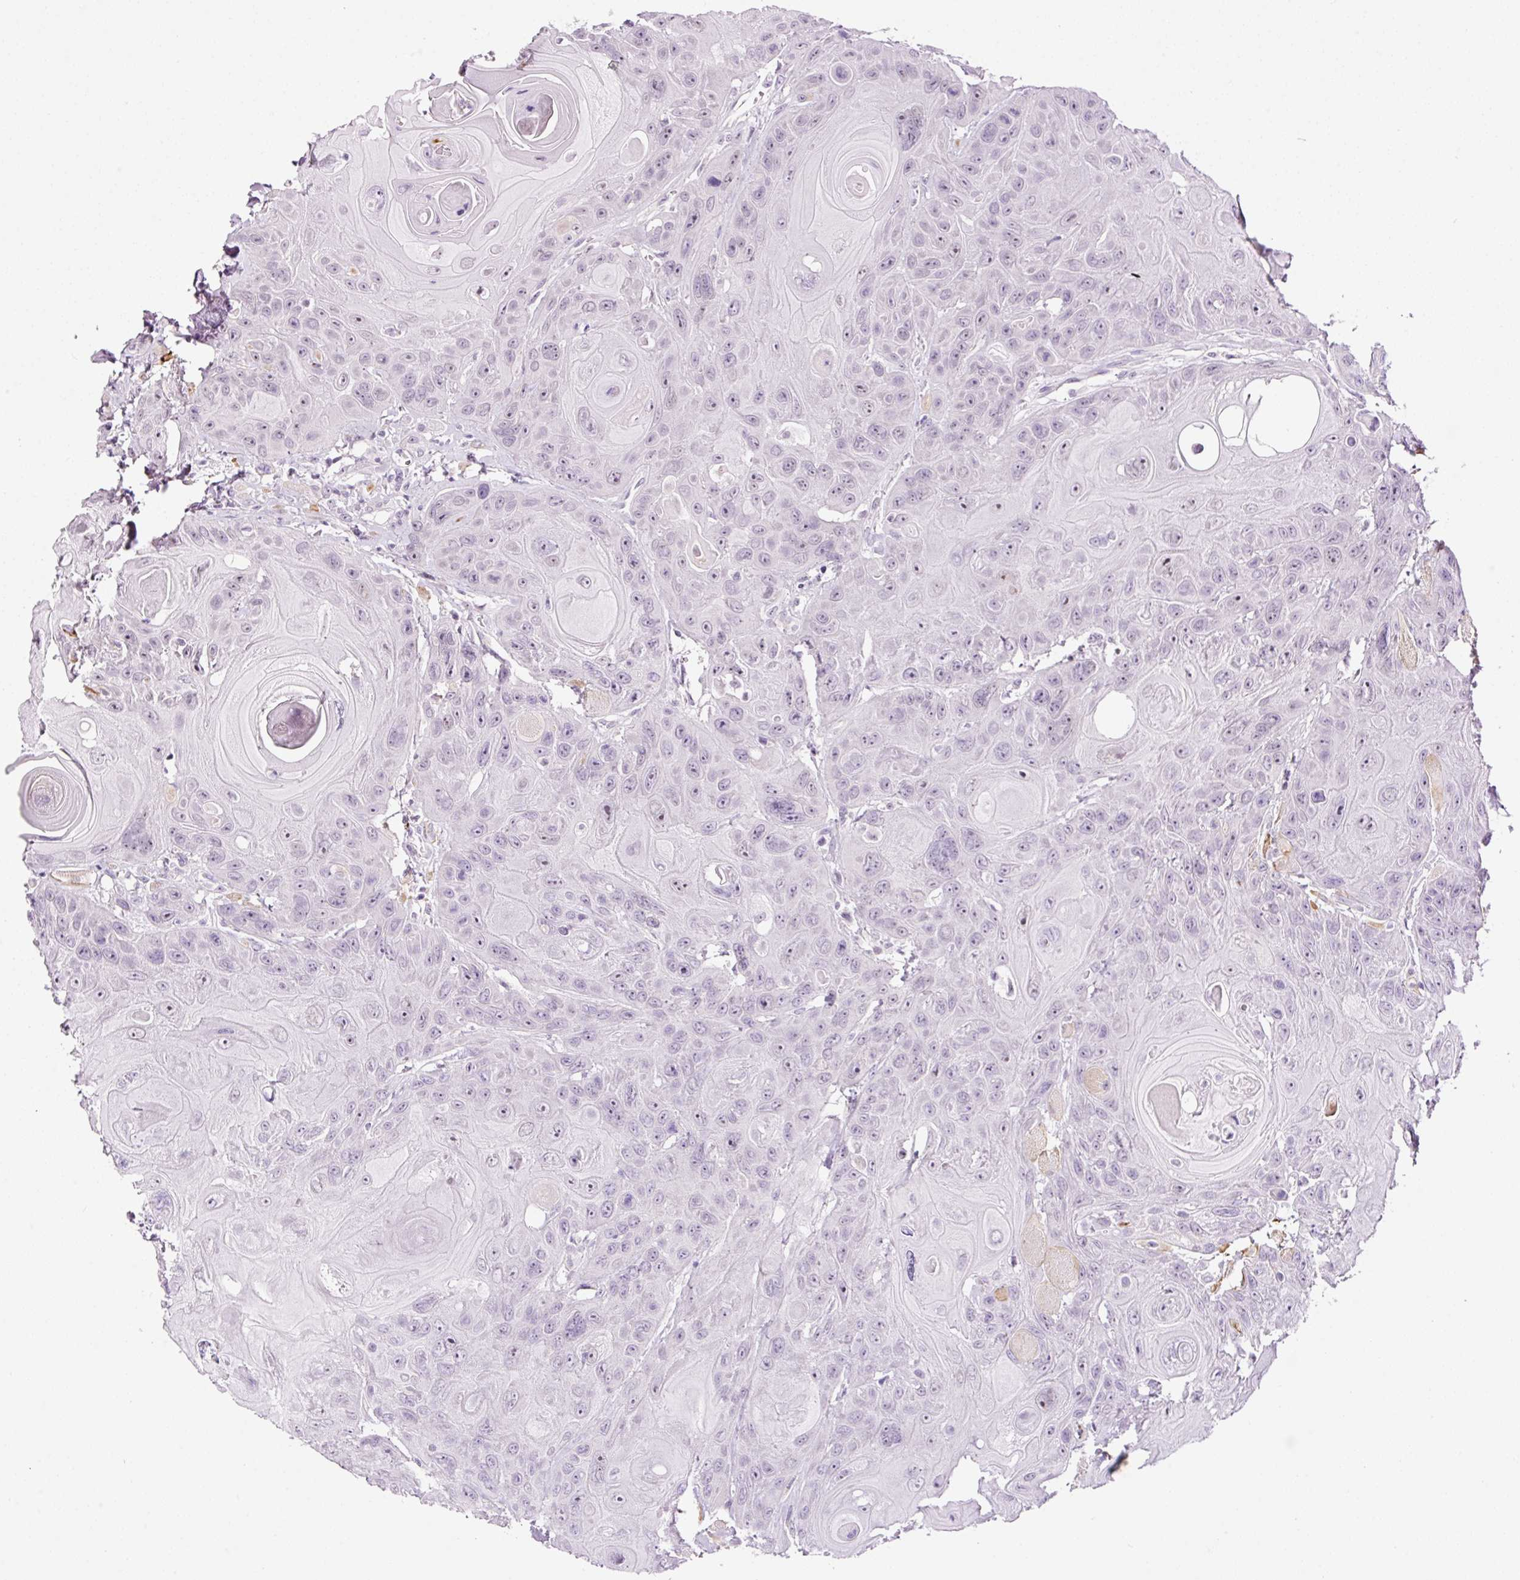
{"staining": {"intensity": "negative", "quantity": "none", "location": "none"}, "tissue": "head and neck cancer", "cell_type": "Tumor cells", "image_type": "cancer", "snomed": [{"axis": "morphology", "description": "Squamous cell carcinoma, NOS"}, {"axis": "topography", "description": "Head-Neck"}], "caption": "Immunohistochemical staining of head and neck squamous cell carcinoma demonstrates no significant expression in tumor cells.", "gene": "RTF2", "patient": {"sex": "female", "age": 59}}